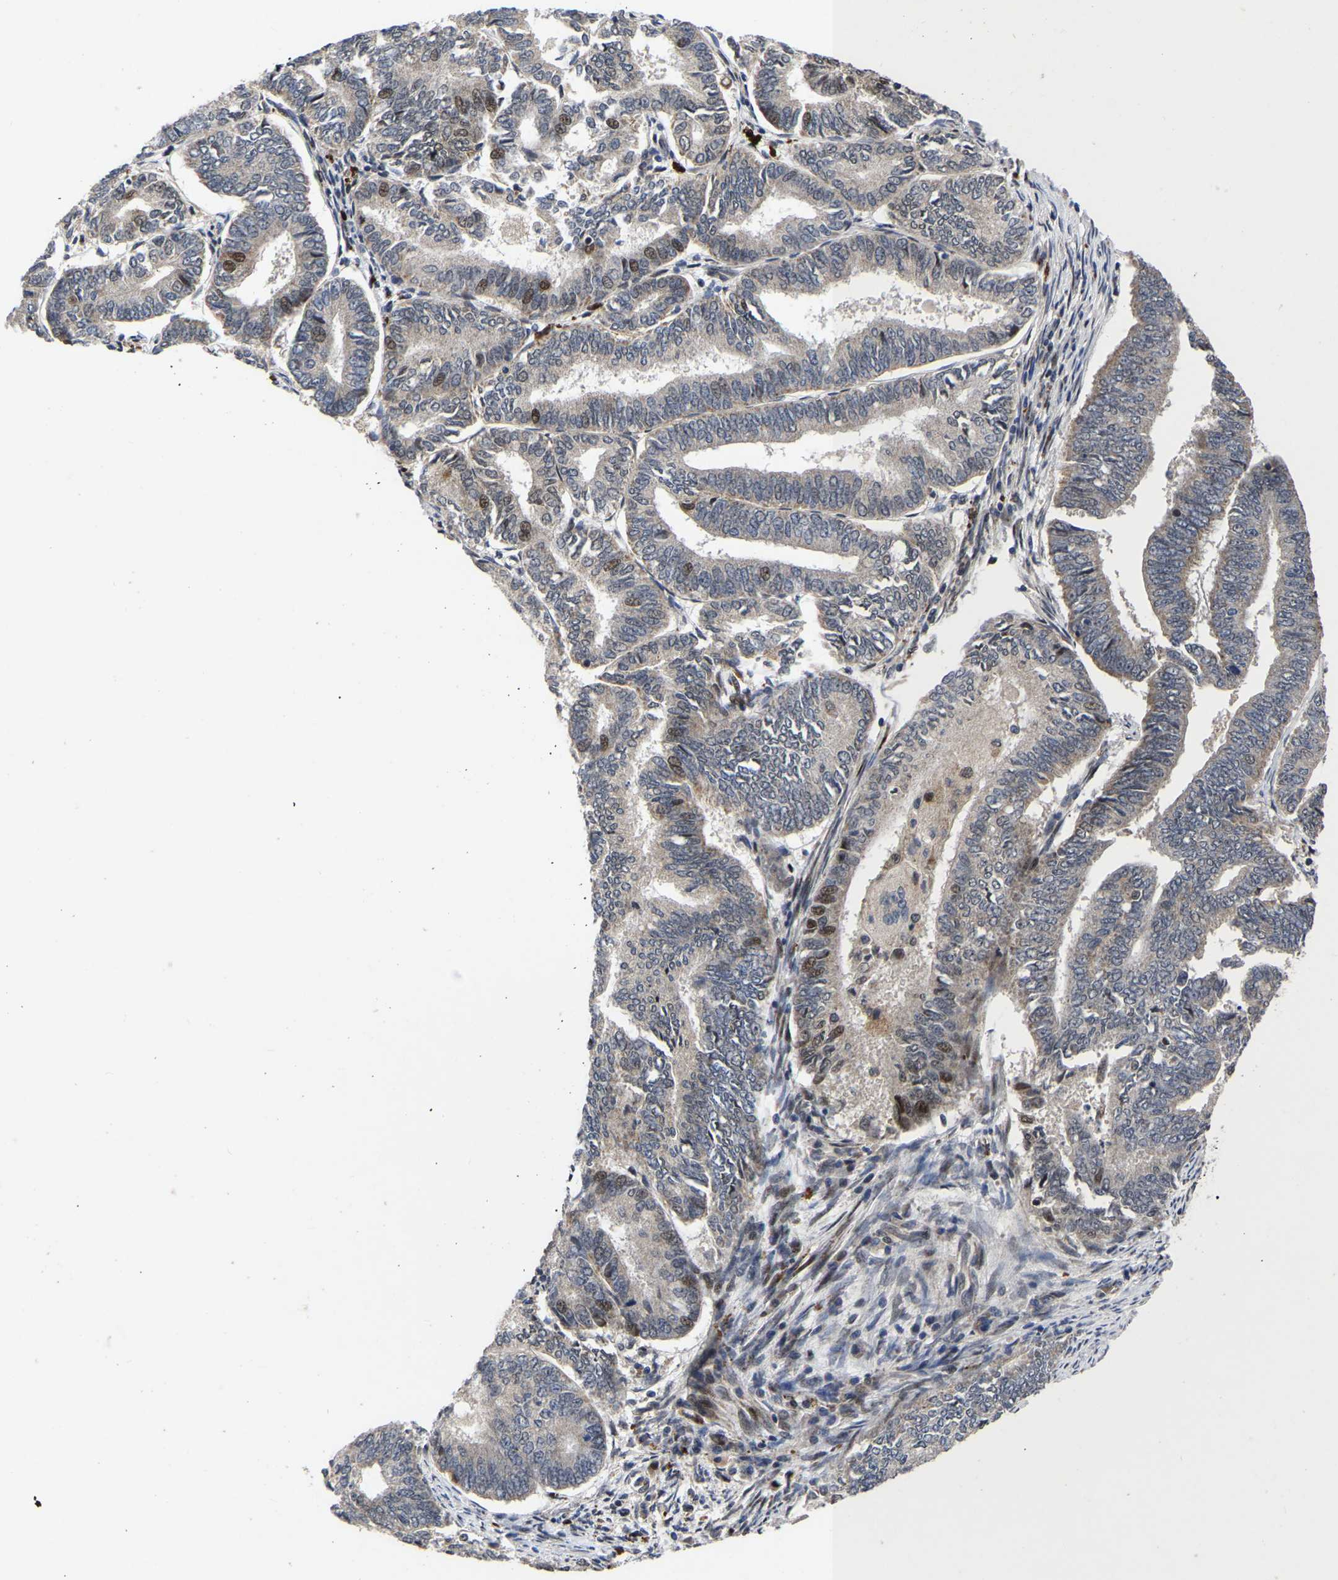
{"staining": {"intensity": "moderate", "quantity": "<25%", "location": "nuclear"}, "tissue": "endometrial cancer", "cell_type": "Tumor cells", "image_type": "cancer", "snomed": [{"axis": "morphology", "description": "Adenocarcinoma, NOS"}, {"axis": "topography", "description": "Endometrium"}], "caption": "Immunohistochemistry of adenocarcinoma (endometrial) demonstrates low levels of moderate nuclear expression in approximately <25% of tumor cells.", "gene": "JUNB", "patient": {"sex": "female", "age": 86}}